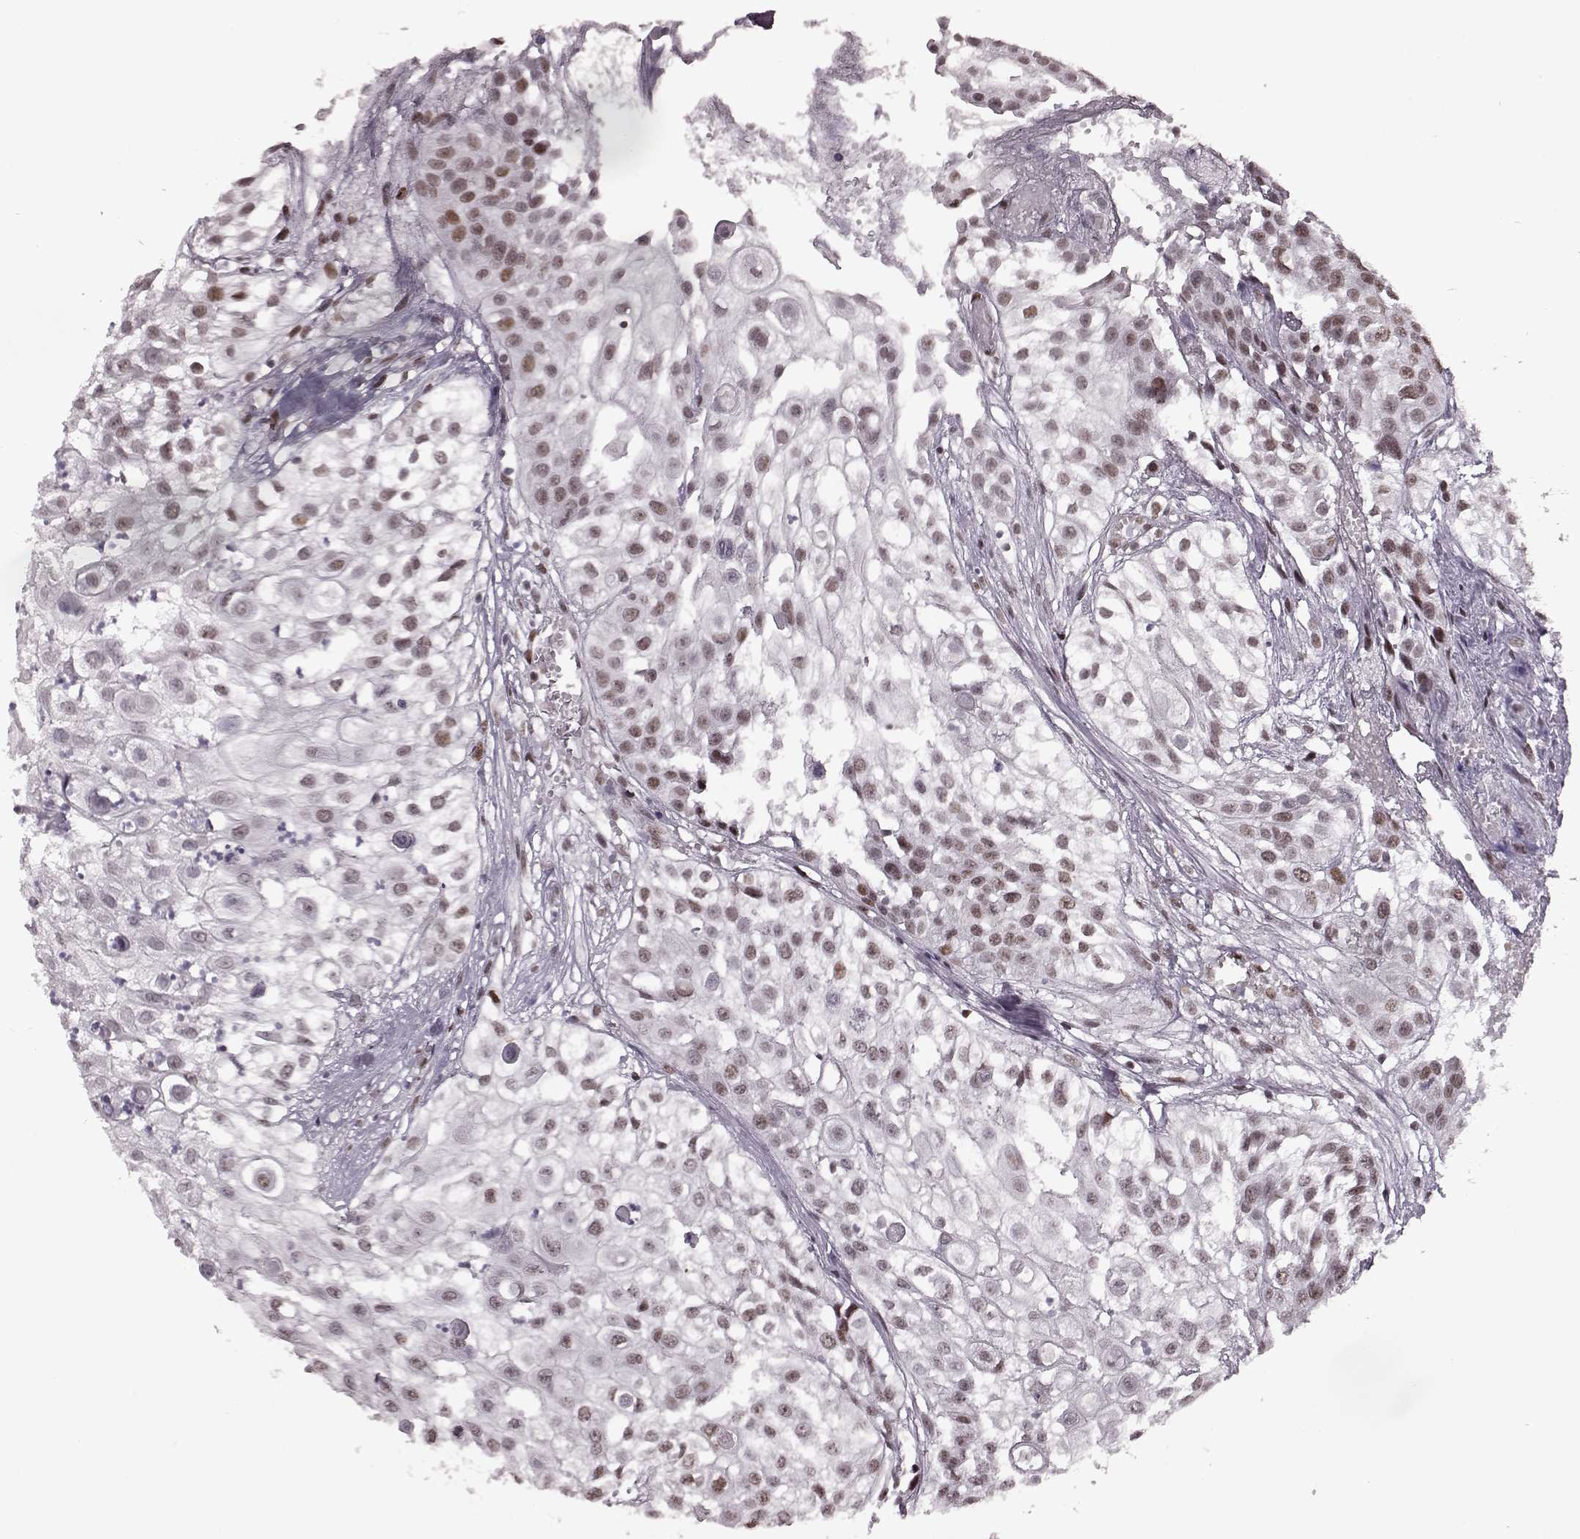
{"staining": {"intensity": "moderate", "quantity": ">75%", "location": "nuclear"}, "tissue": "urothelial cancer", "cell_type": "Tumor cells", "image_type": "cancer", "snomed": [{"axis": "morphology", "description": "Urothelial carcinoma, High grade"}, {"axis": "topography", "description": "Urinary bladder"}], "caption": "Protein staining of urothelial cancer tissue demonstrates moderate nuclear staining in approximately >75% of tumor cells.", "gene": "NR2C1", "patient": {"sex": "female", "age": 79}}